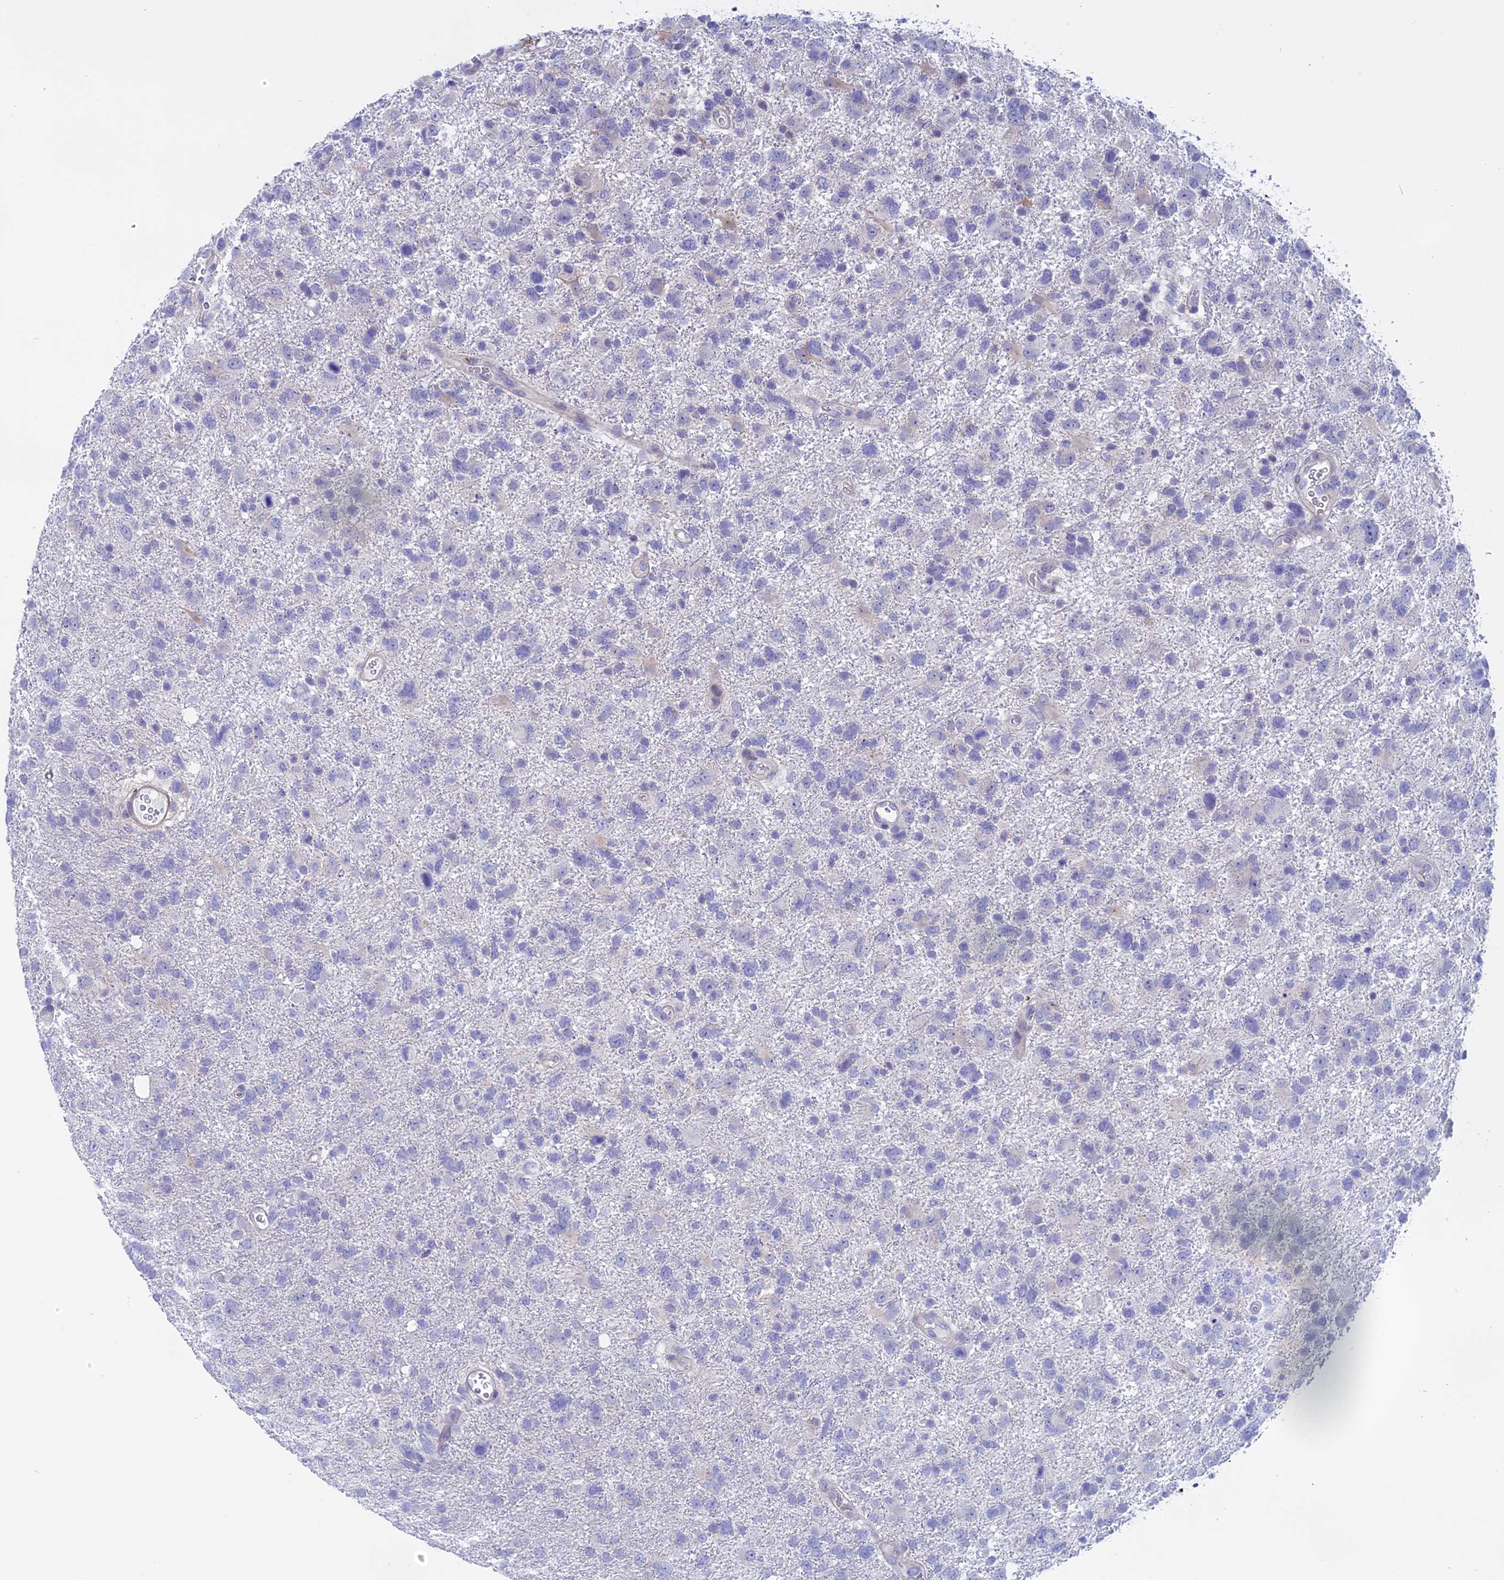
{"staining": {"intensity": "negative", "quantity": "none", "location": "none"}, "tissue": "glioma", "cell_type": "Tumor cells", "image_type": "cancer", "snomed": [{"axis": "morphology", "description": "Glioma, malignant, High grade"}, {"axis": "topography", "description": "Brain"}], "caption": "DAB (3,3'-diaminobenzidine) immunohistochemical staining of glioma exhibits no significant expression in tumor cells.", "gene": "GLB1L", "patient": {"sex": "male", "age": 61}}